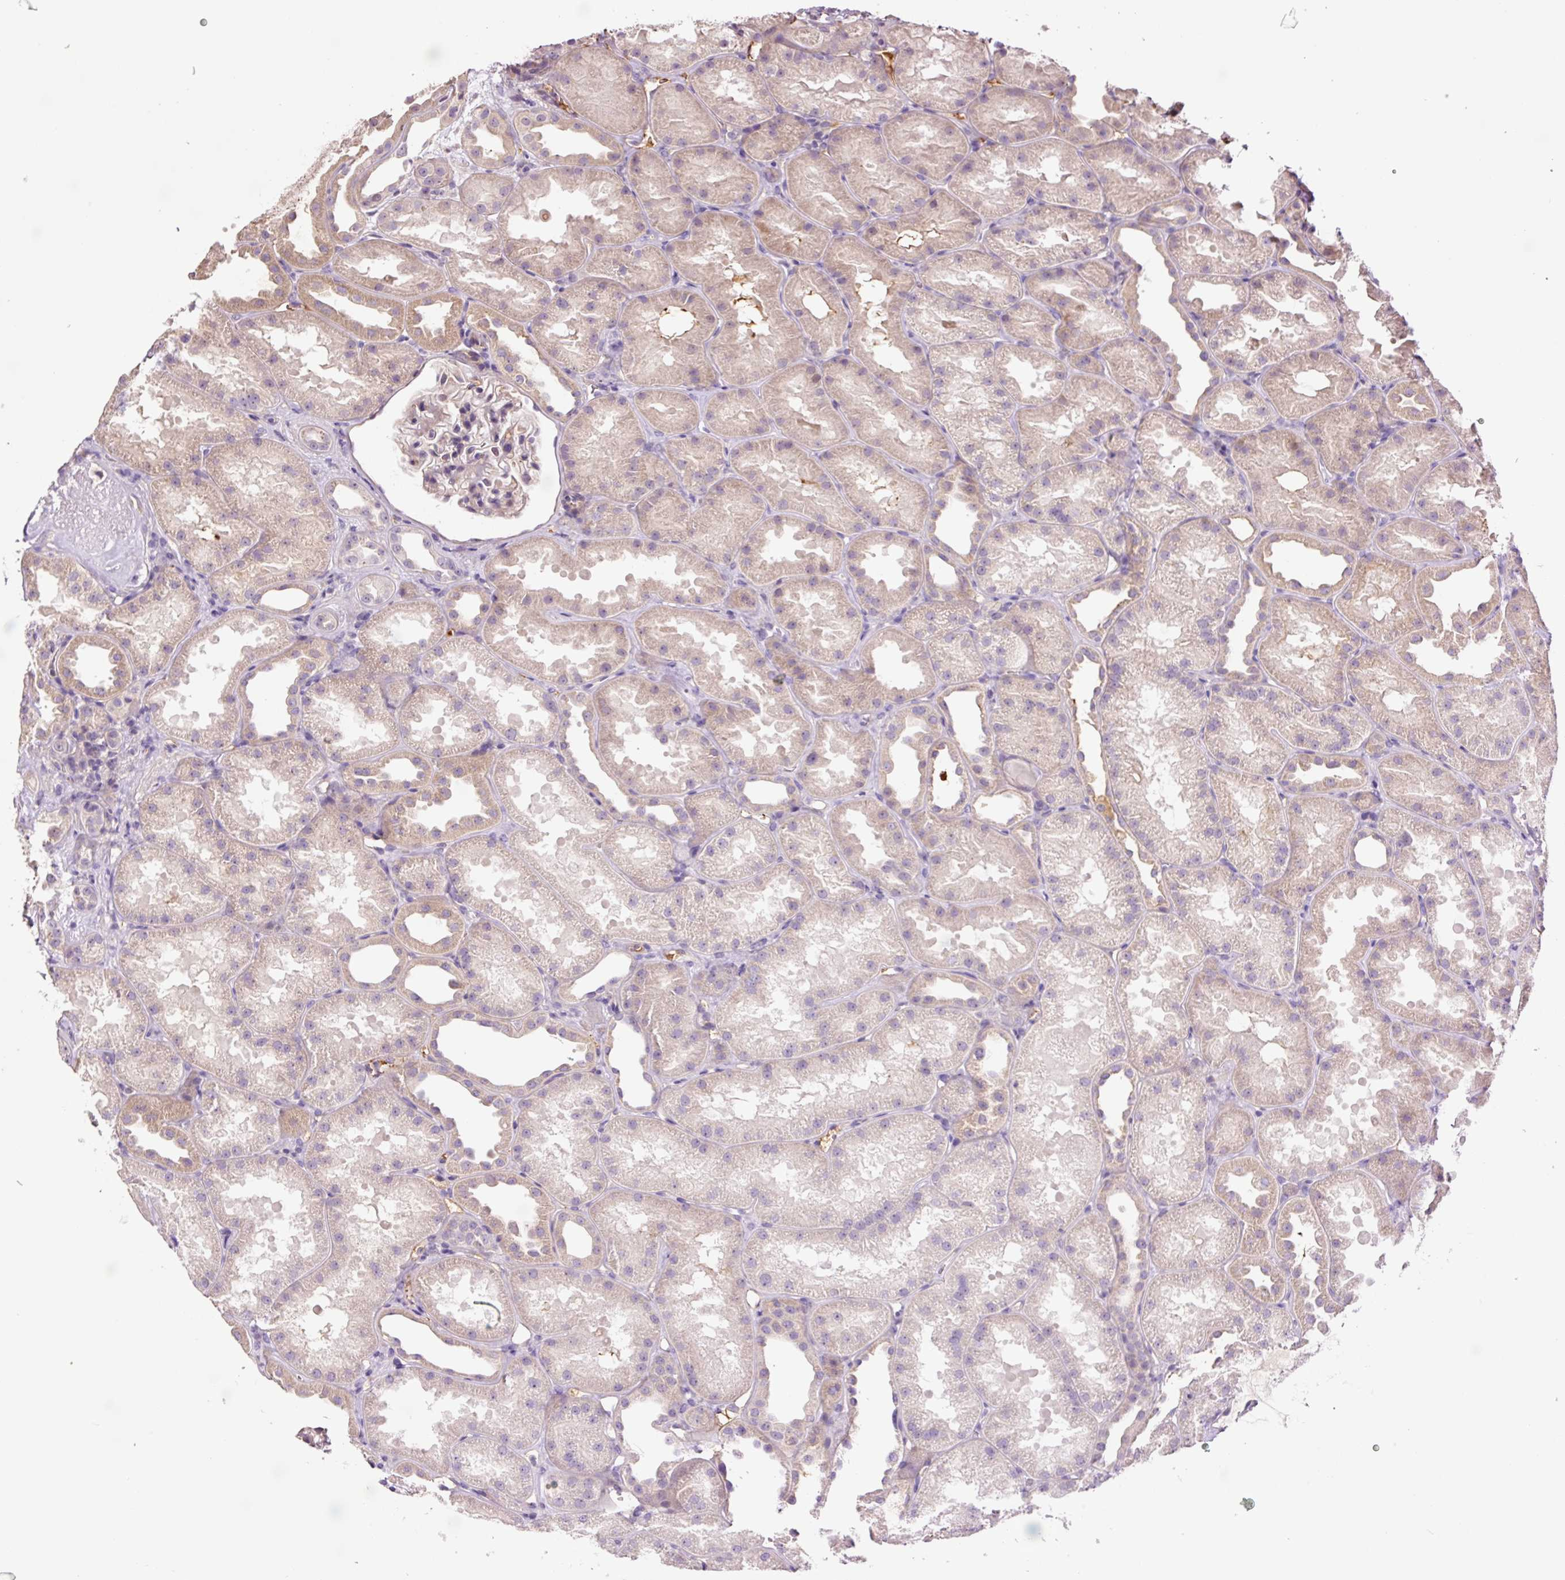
{"staining": {"intensity": "negative", "quantity": "none", "location": "none"}, "tissue": "kidney", "cell_type": "Cells in glomeruli", "image_type": "normal", "snomed": [{"axis": "morphology", "description": "Normal tissue, NOS"}, {"axis": "topography", "description": "Kidney"}], "caption": "This photomicrograph is of unremarkable kidney stained with immunohistochemistry to label a protein in brown with the nuclei are counter-stained blue. There is no positivity in cells in glomeruli. (Immunohistochemistry, brightfield microscopy, high magnification).", "gene": "TMEM235", "patient": {"sex": "male", "age": 61}}